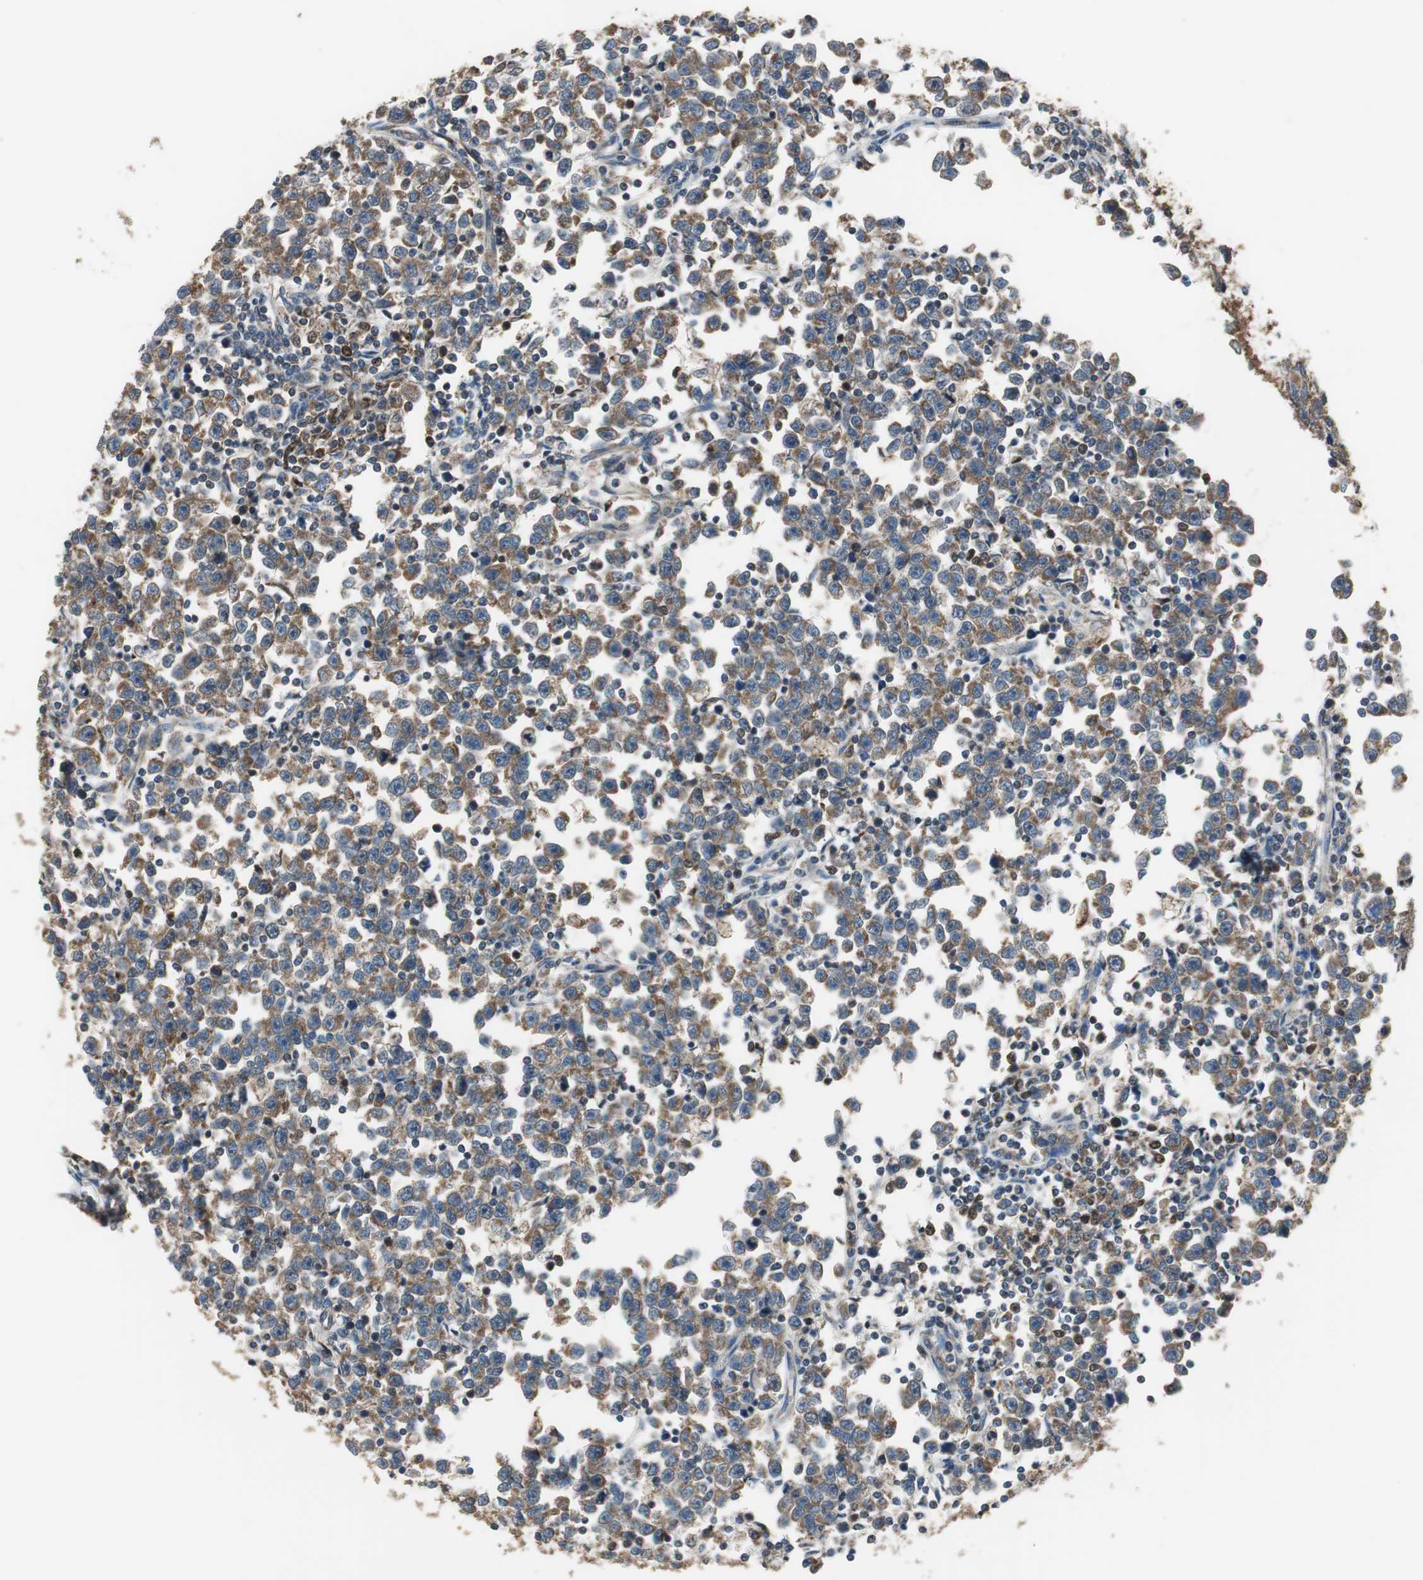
{"staining": {"intensity": "moderate", "quantity": ">75%", "location": "cytoplasmic/membranous"}, "tissue": "testis cancer", "cell_type": "Tumor cells", "image_type": "cancer", "snomed": [{"axis": "morphology", "description": "Seminoma, NOS"}, {"axis": "topography", "description": "Testis"}], "caption": "Moderate cytoplasmic/membranous staining for a protein is present in about >75% of tumor cells of testis seminoma using immunohistochemistry.", "gene": "PI4KB", "patient": {"sex": "male", "age": 43}}